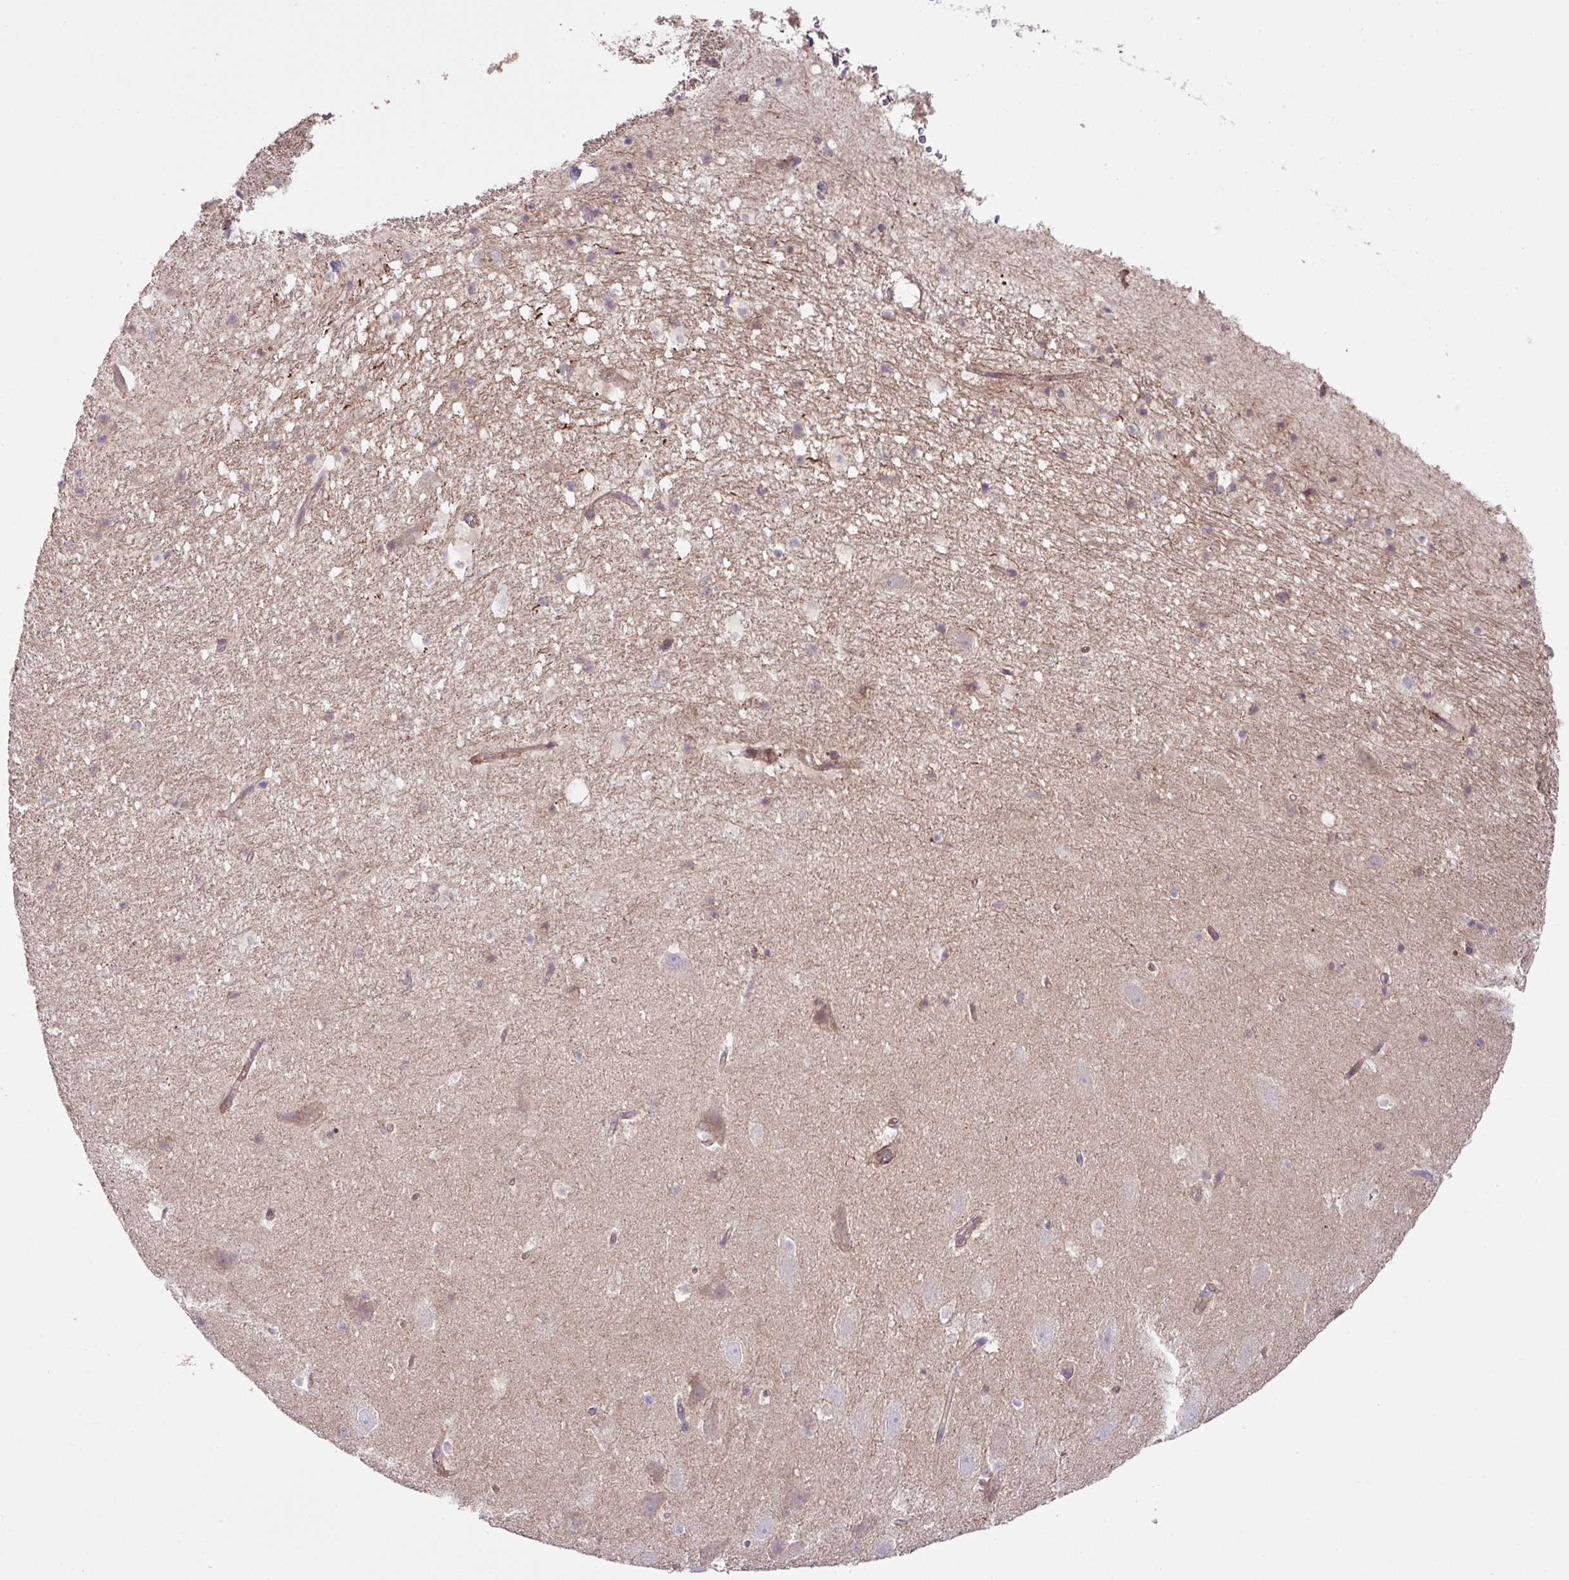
{"staining": {"intensity": "negative", "quantity": "none", "location": "none"}, "tissue": "hippocampus", "cell_type": "Glial cells", "image_type": "normal", "snomed": [{"axis": "morphology", "description": "Normal tissue, NOS"}, {"axis": "topography", "description": "Hippocampus"}], "caption": "Protein analysis of normal hippocampus reveals no significant expression in glial cells.", "gene": "RIC1", "patient": {"sex": "male", "age": 37}}